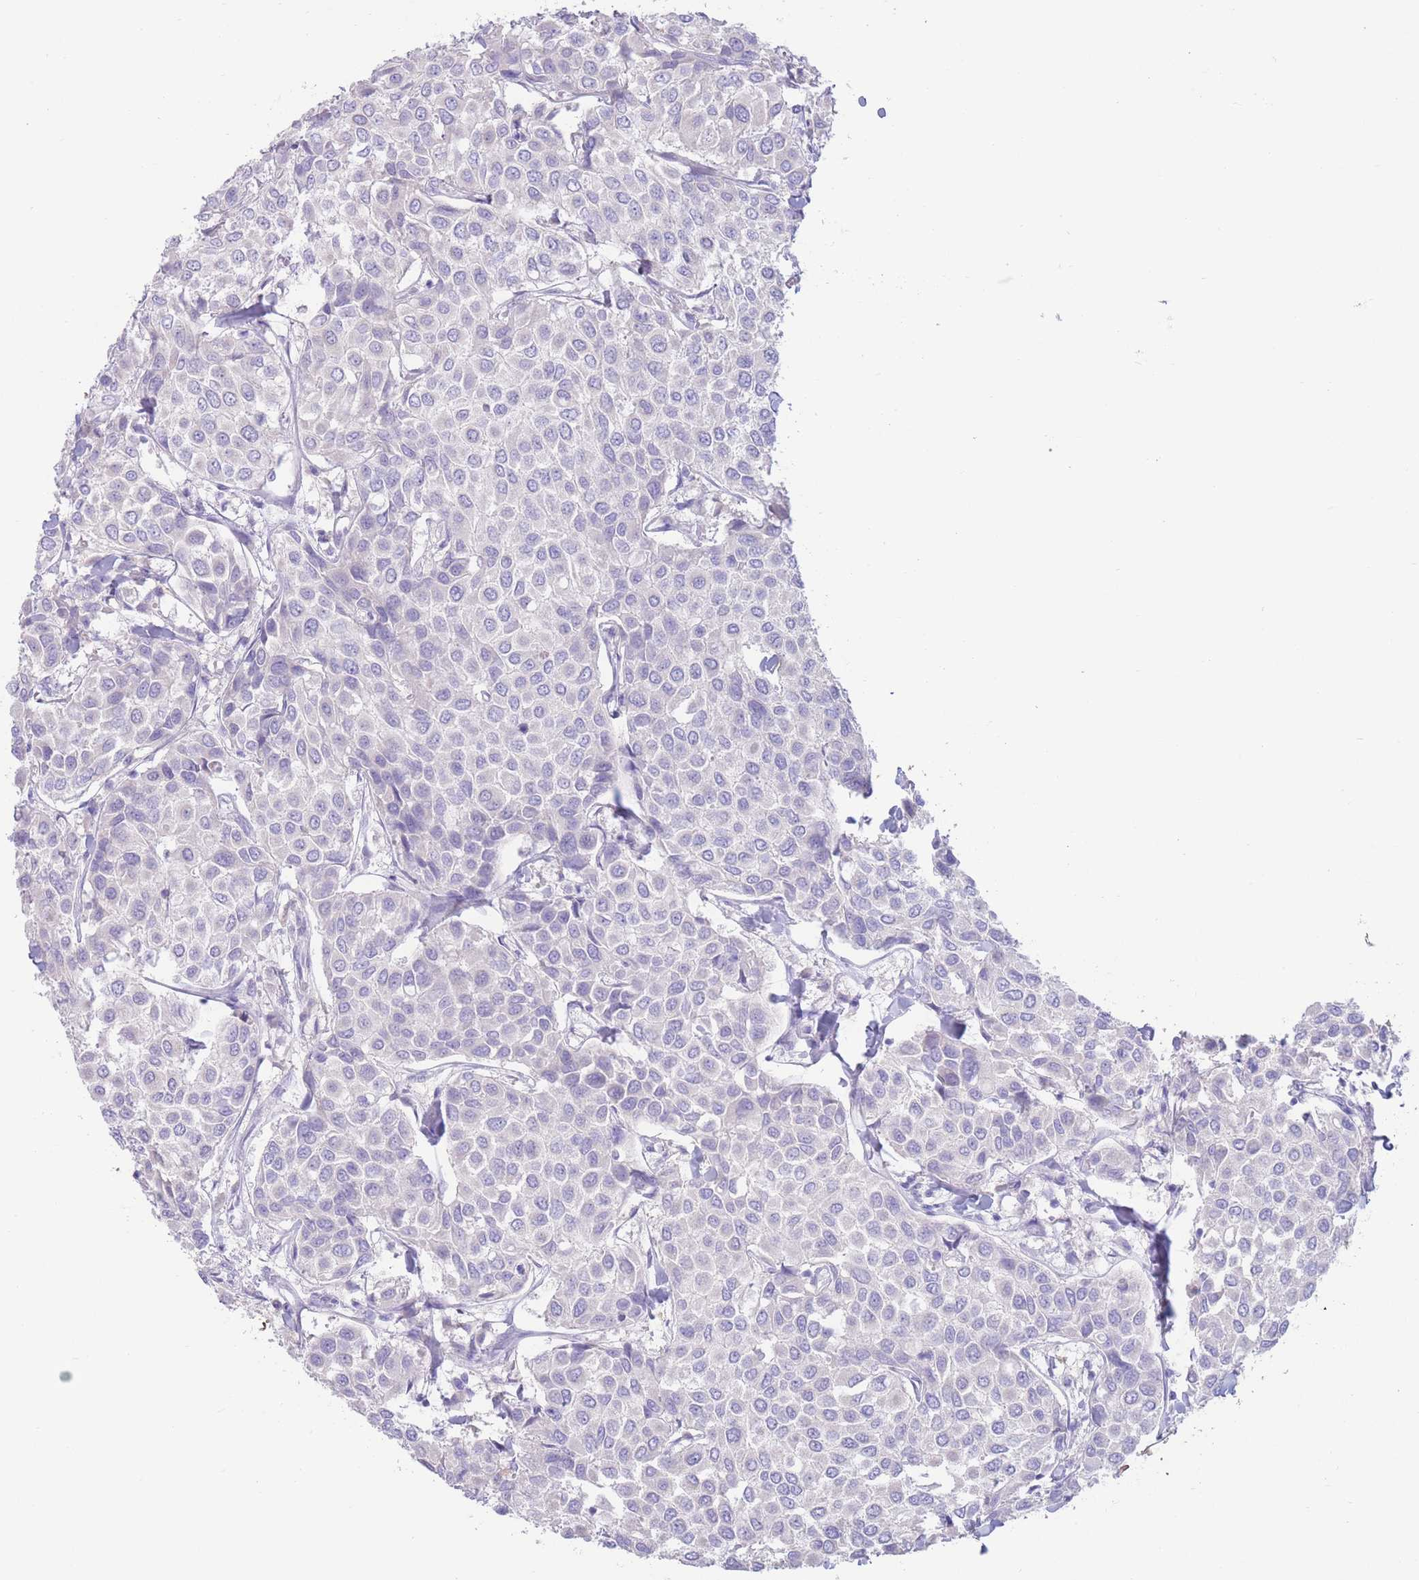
{"staining": {"intensity": "negative", "quantity": "none", "location": "none"}, "tissue": "breast cancer", "cell_type": "Tumor cells", "image_type": "cancer", "snomed": [{"axis": "morphology", "description": "Duct carcinoma"}, {"axis": "topography", "description": "Breast"}], "caption": "This is an immunohistochemistry (IHC) micrograph of human breast cancer. There is no expression in tumor cells.", "gene": "FAH", "patient": {"sex": "female", "age": 55}}